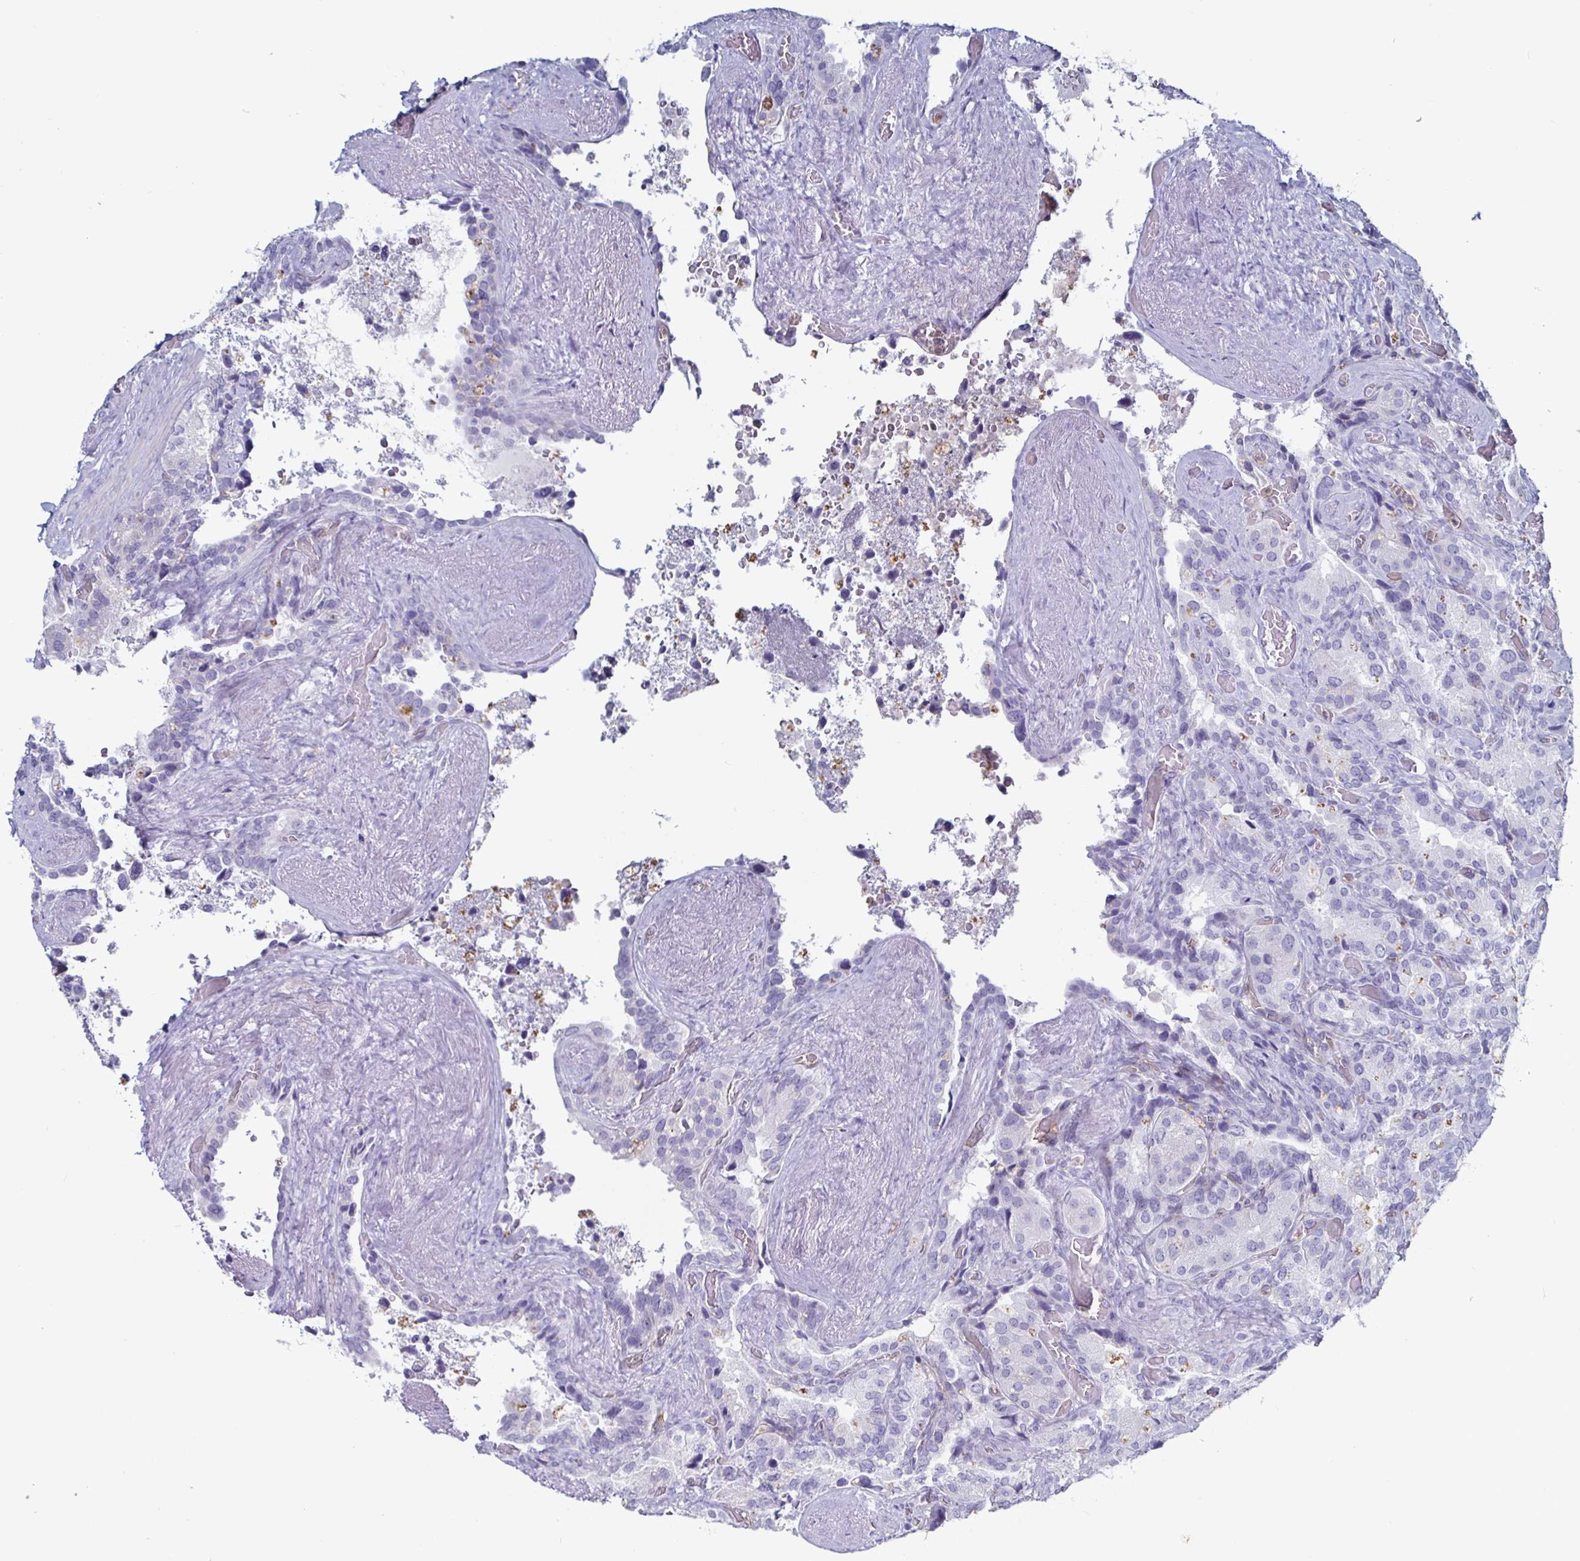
{"staining": {"intensity": "negative", "quantity": "none", "location": "none"}, "tissue": "seminal vesicle", "cell_type": "Glandular cells", "image_type": "normal", "snomed": [{"axis": "morphology", "description": "Normal tissue, NOS"}, {"axis": "topography", "description": "Seminal veicle"}], "caption": "IHC of benign seminal vesicle shows no expression in glandular cells.", "gene": "ACSBG2", "patient": {"sex": "male", "age": 60}}